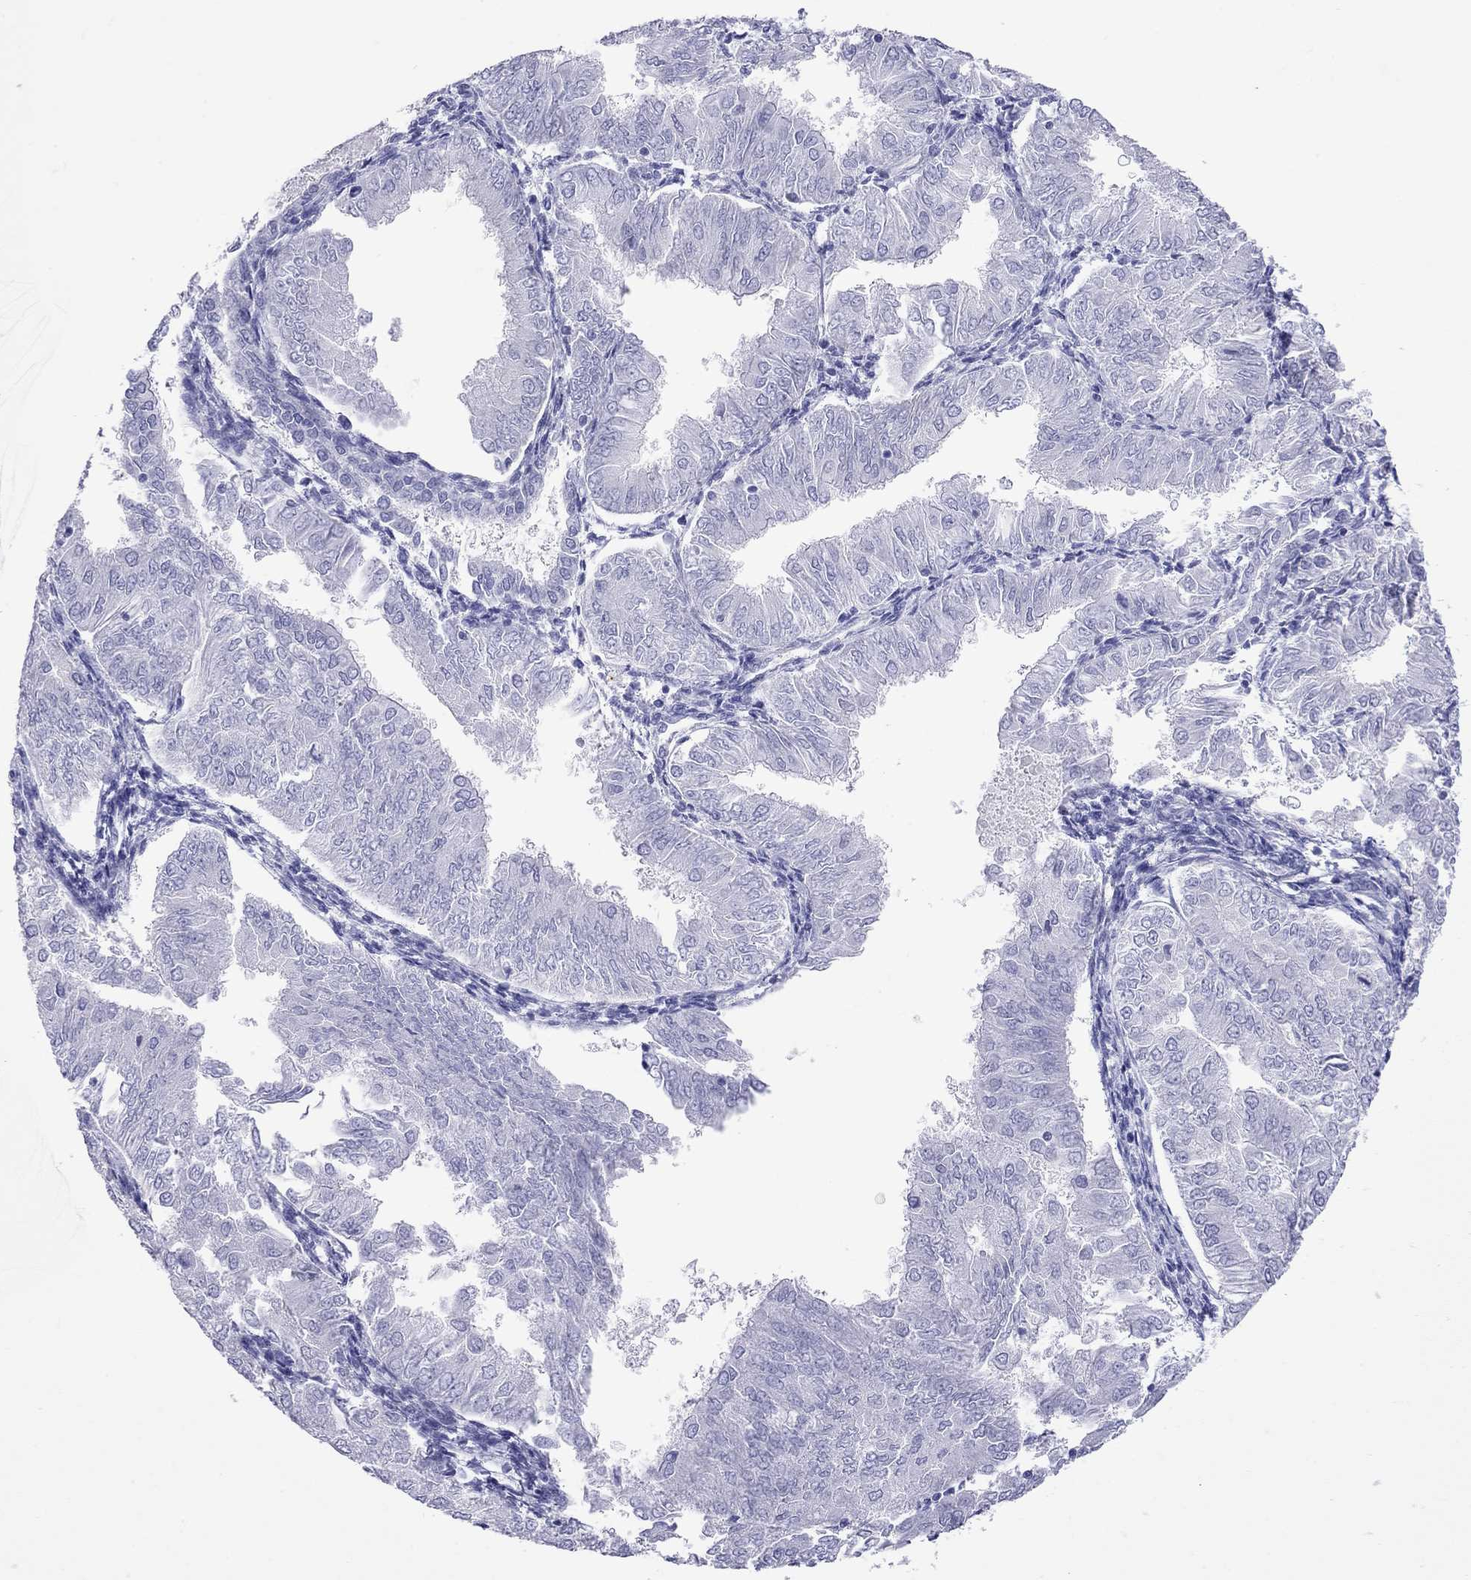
{"staining": {"intensity": "negative", "quantity": "none", "location": "none"}, "tissue": "endometrial cancer", "cell_type": "Tumor cells", "image_type": "cancer", "snomed": [{"axis": "morphology", "description": "Adenocarcinoma, NOS"}, {"axis": "topography", "description": "Endometrium"}], "caption": "DAB immunohistochemical staining of human endometrial cancer demonstrates no significant expression in tumor cells.", "gene": "GRIA2", "patient": {"sex": "female", "age": 53}}